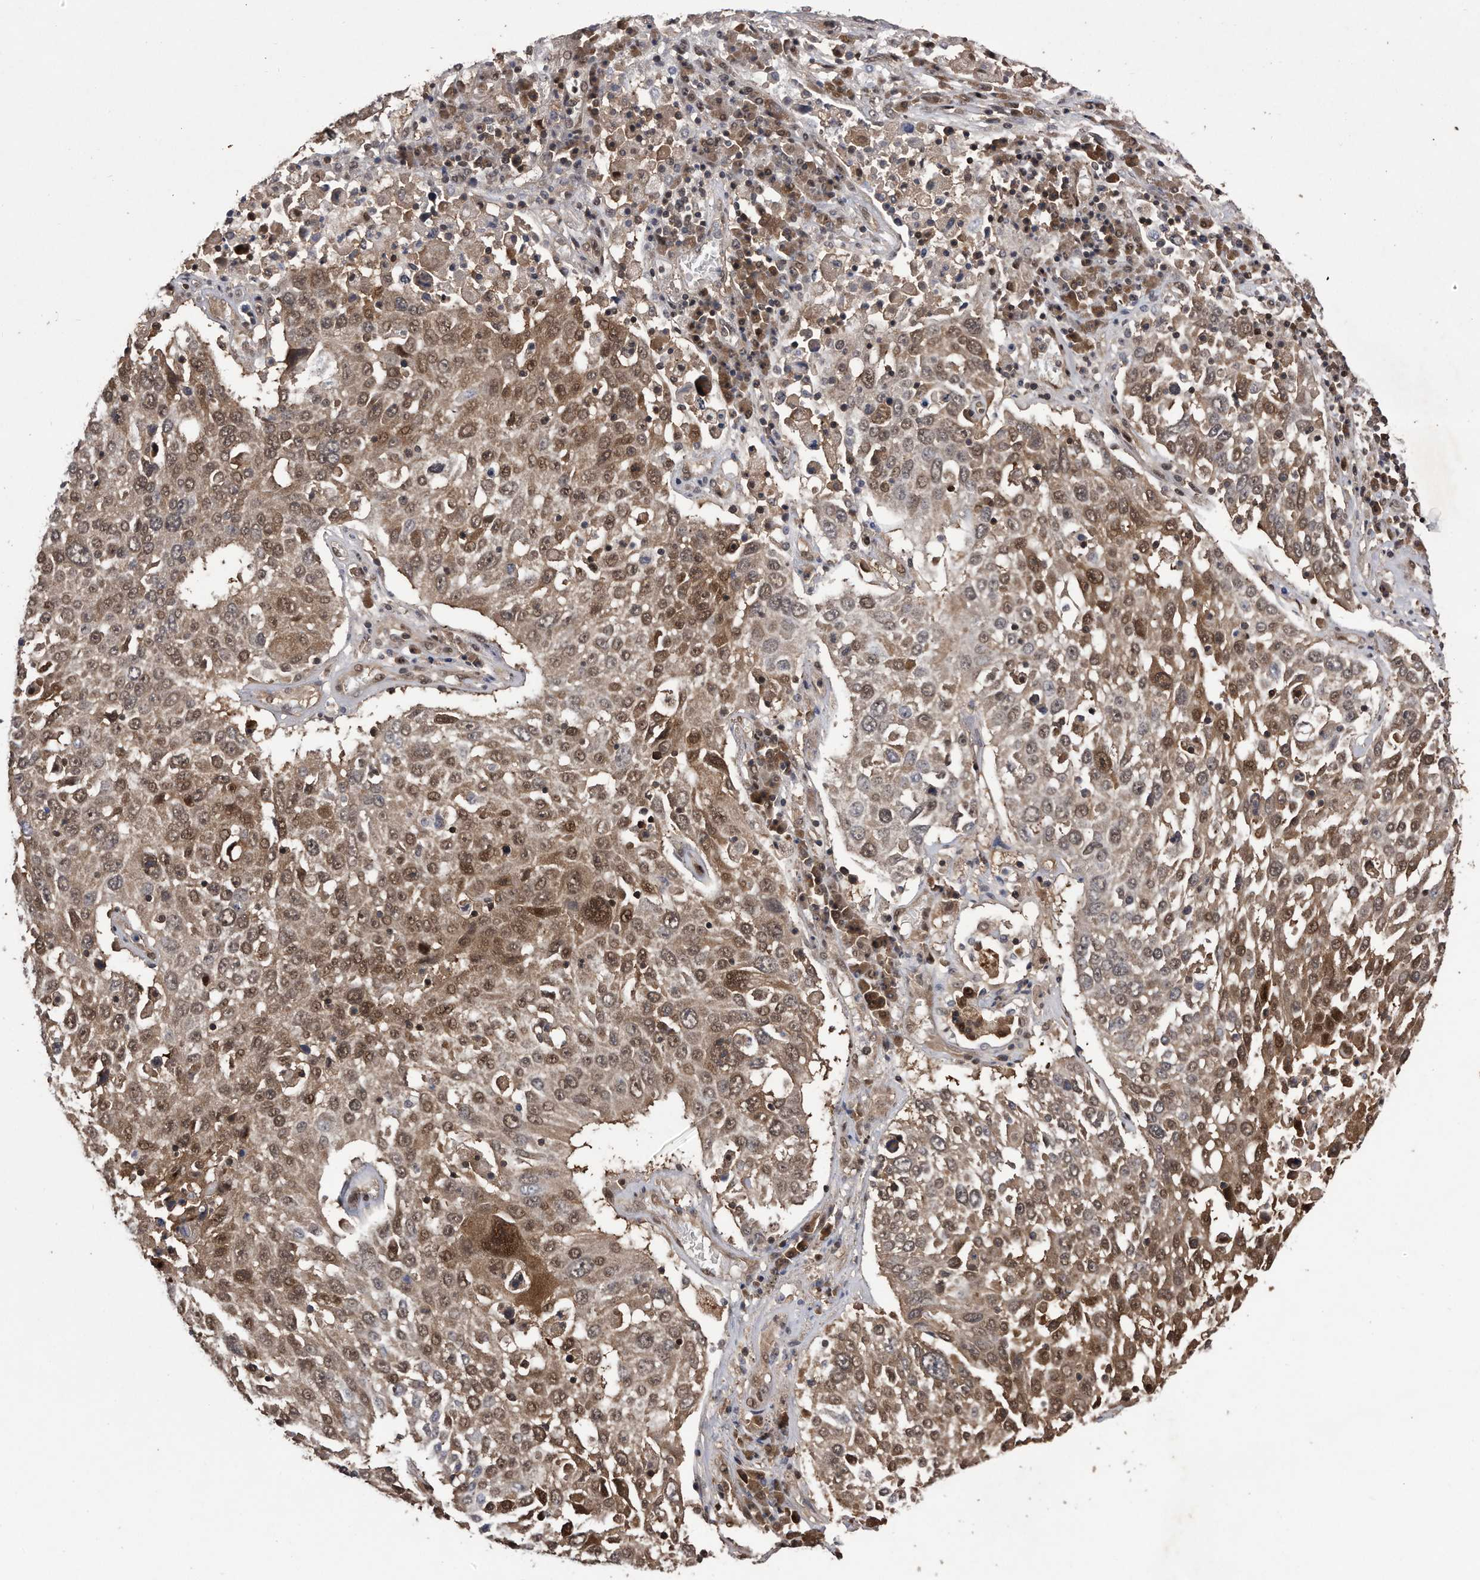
{"staining": {"intensity": "moderate", "quantity": ">75%", "location": "cytoplasmic/membranous,nuclear"}, "tissue": "lung cancer", "cell_type": "Tumor cells", "image_type": "cancer", "snomed": [{"axis": "morphology", "description": "Squamous cell carcinoma, NOS"}, {"axis": "topography", "description": "Lung"}], "caption": "This photomicrograph displays immunohistochemistry staining of human lung squamous cell carcinoma, with medium moderate cytoplasmic/membranous and nuclear positivity in about >75% of tumor cells.", "gene": "RAD23B", "patient": {"sex": "male", "age": 65}}